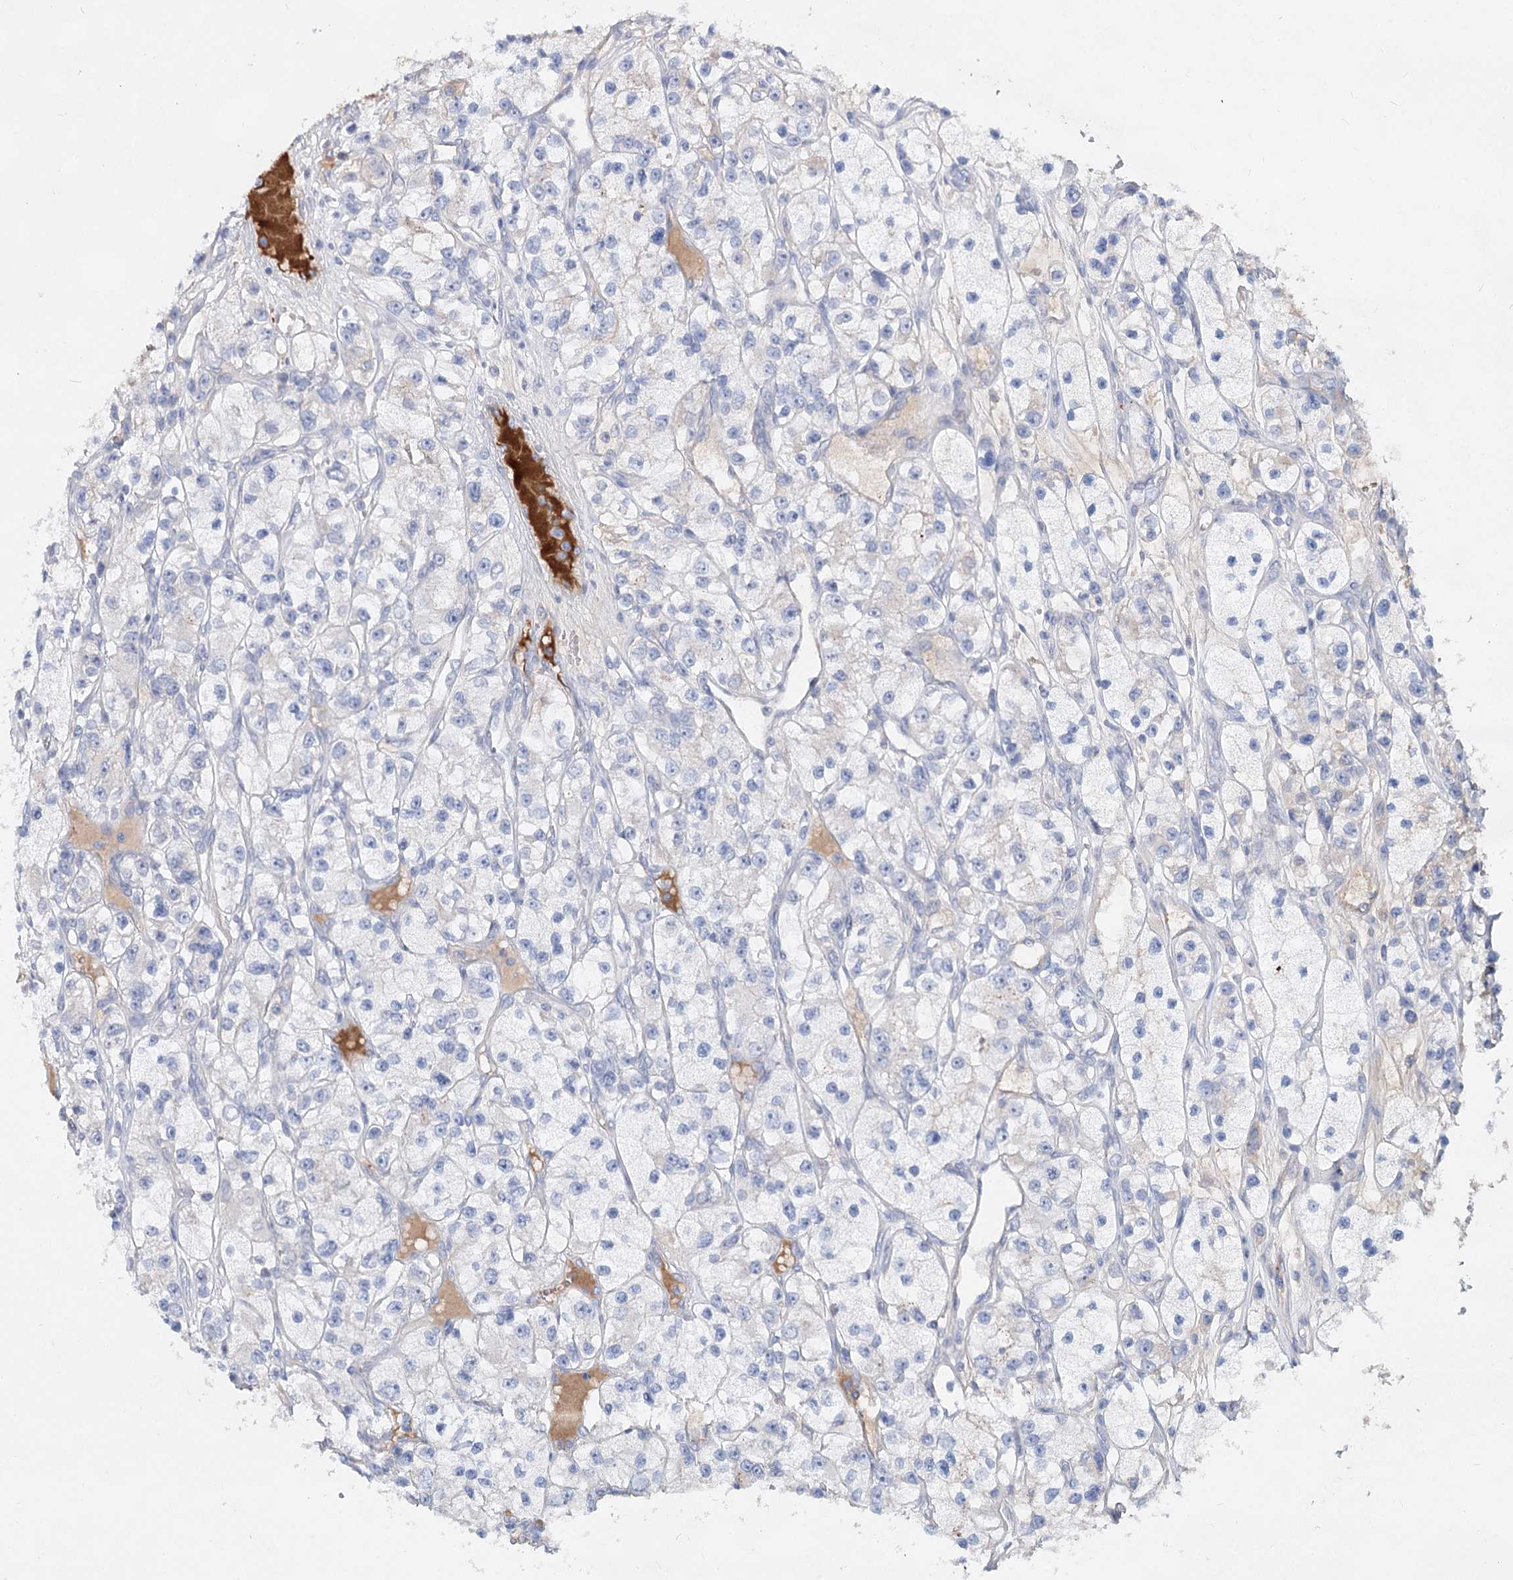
{"staining": {"intensity": "negative", "quantity": "none", "location": "none"}, "tissue": "renal cancer", "cell_type": "Tumor cells", "image_type": "cancer", "snomed": [{"axis": "morphology", "description": "Adenocarcinoma, NOS"}, {"axis": "topography", "description": "Kidney"}], "caption": "Image shows no significant protein expression in tumor cells of renal cancer.", "gene": "TASOR2", "patient": {"sex": "female", "age": 57}}